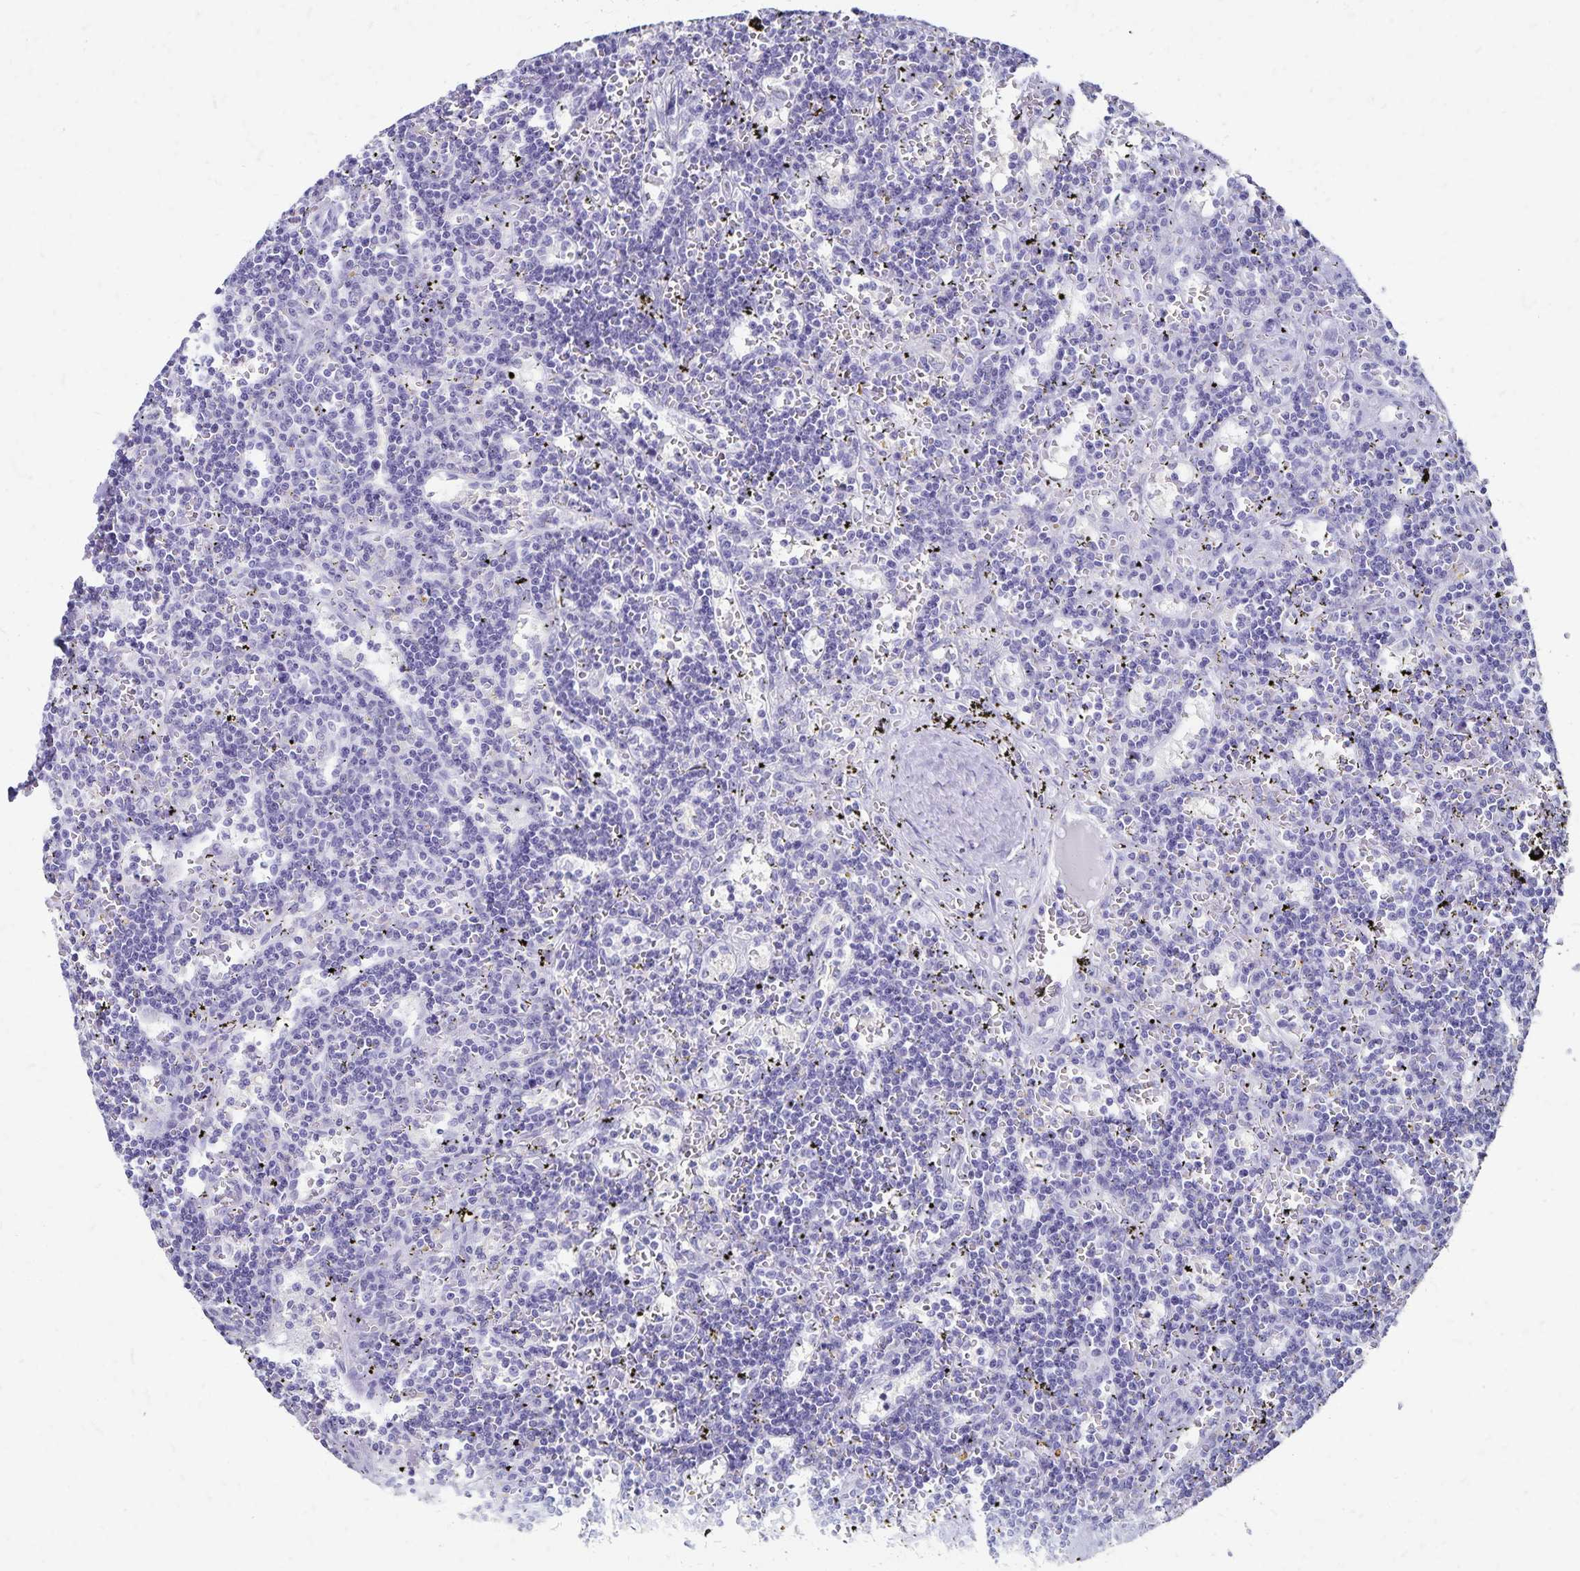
{"staining": {"intensity": "negative", "quantity": "none", "location": "none"}, "tissue": "lymphoma", "cell_type": "Tumor cells", "image_type": "cancer", "snomed": [{"axis": "morphology", "description": "Malignant lymphoma, non-Hodgkin's type, Low grade"}, {"axis": "topography", "description": "Spleen"}], "caption": "DAB immunohistochemical staining of lymphoma reveals no significant positivity in tumor cells.", "gene": "GIP", "patient": {"sex": "male", "age": 60}}